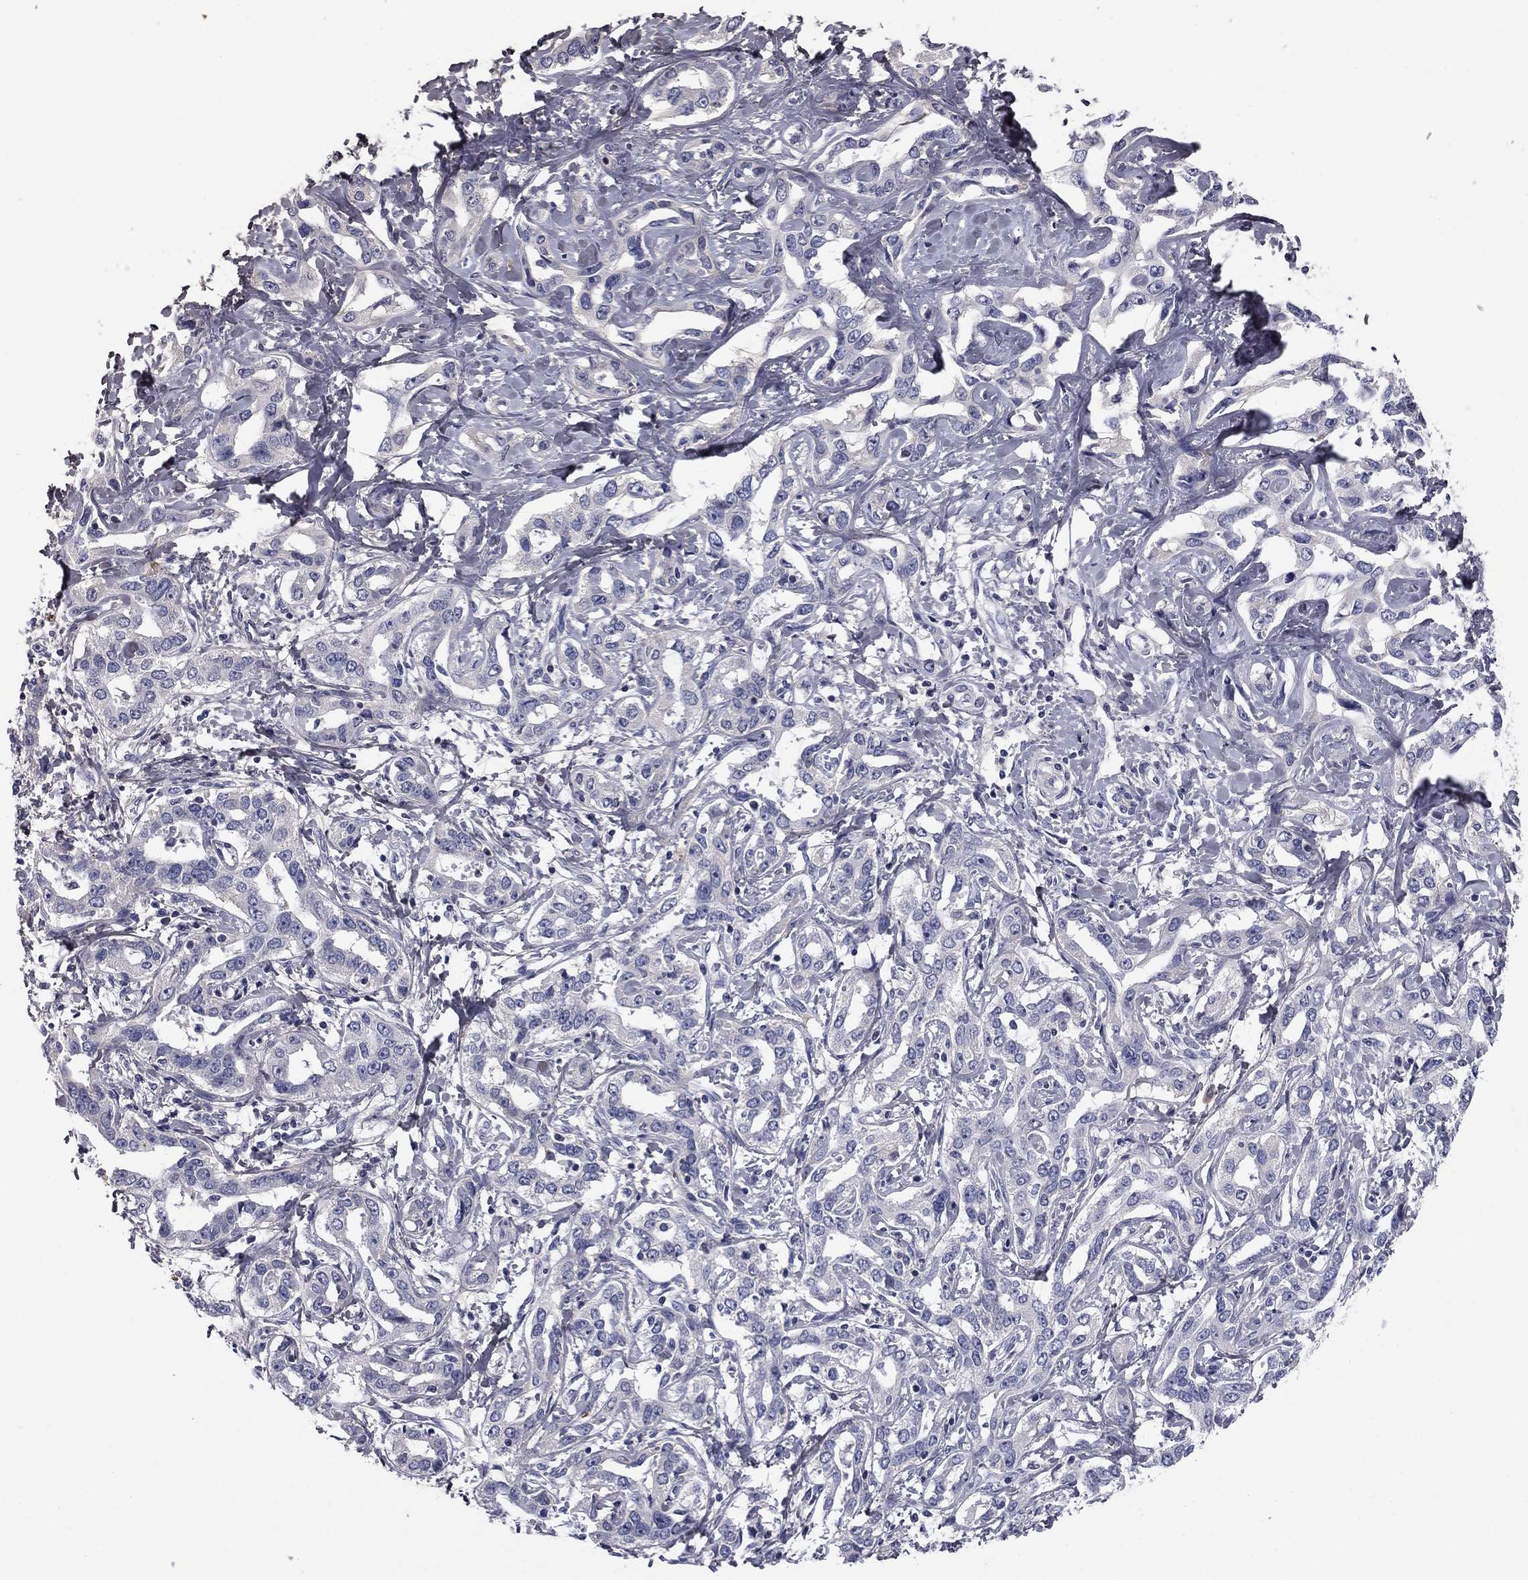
{"staining": {"intensity": "negative", "quantity": "none", "location": "none"}, "tissue": "liver cancer", "cell_type": "Tumor cells", "image_type": "cancer", "snomed": [{"axis": "morphology", "description": "Cholangiocarcinoma"}, {"axis": "topography", "description": "Liver"}], "caption": "Liver cholangiocarcinoma stained for a protein using immunohistochemistry shows no positivity tumor cells.", "gene": "COL2A1", "patient": {"sex": "male", "age": 59}}